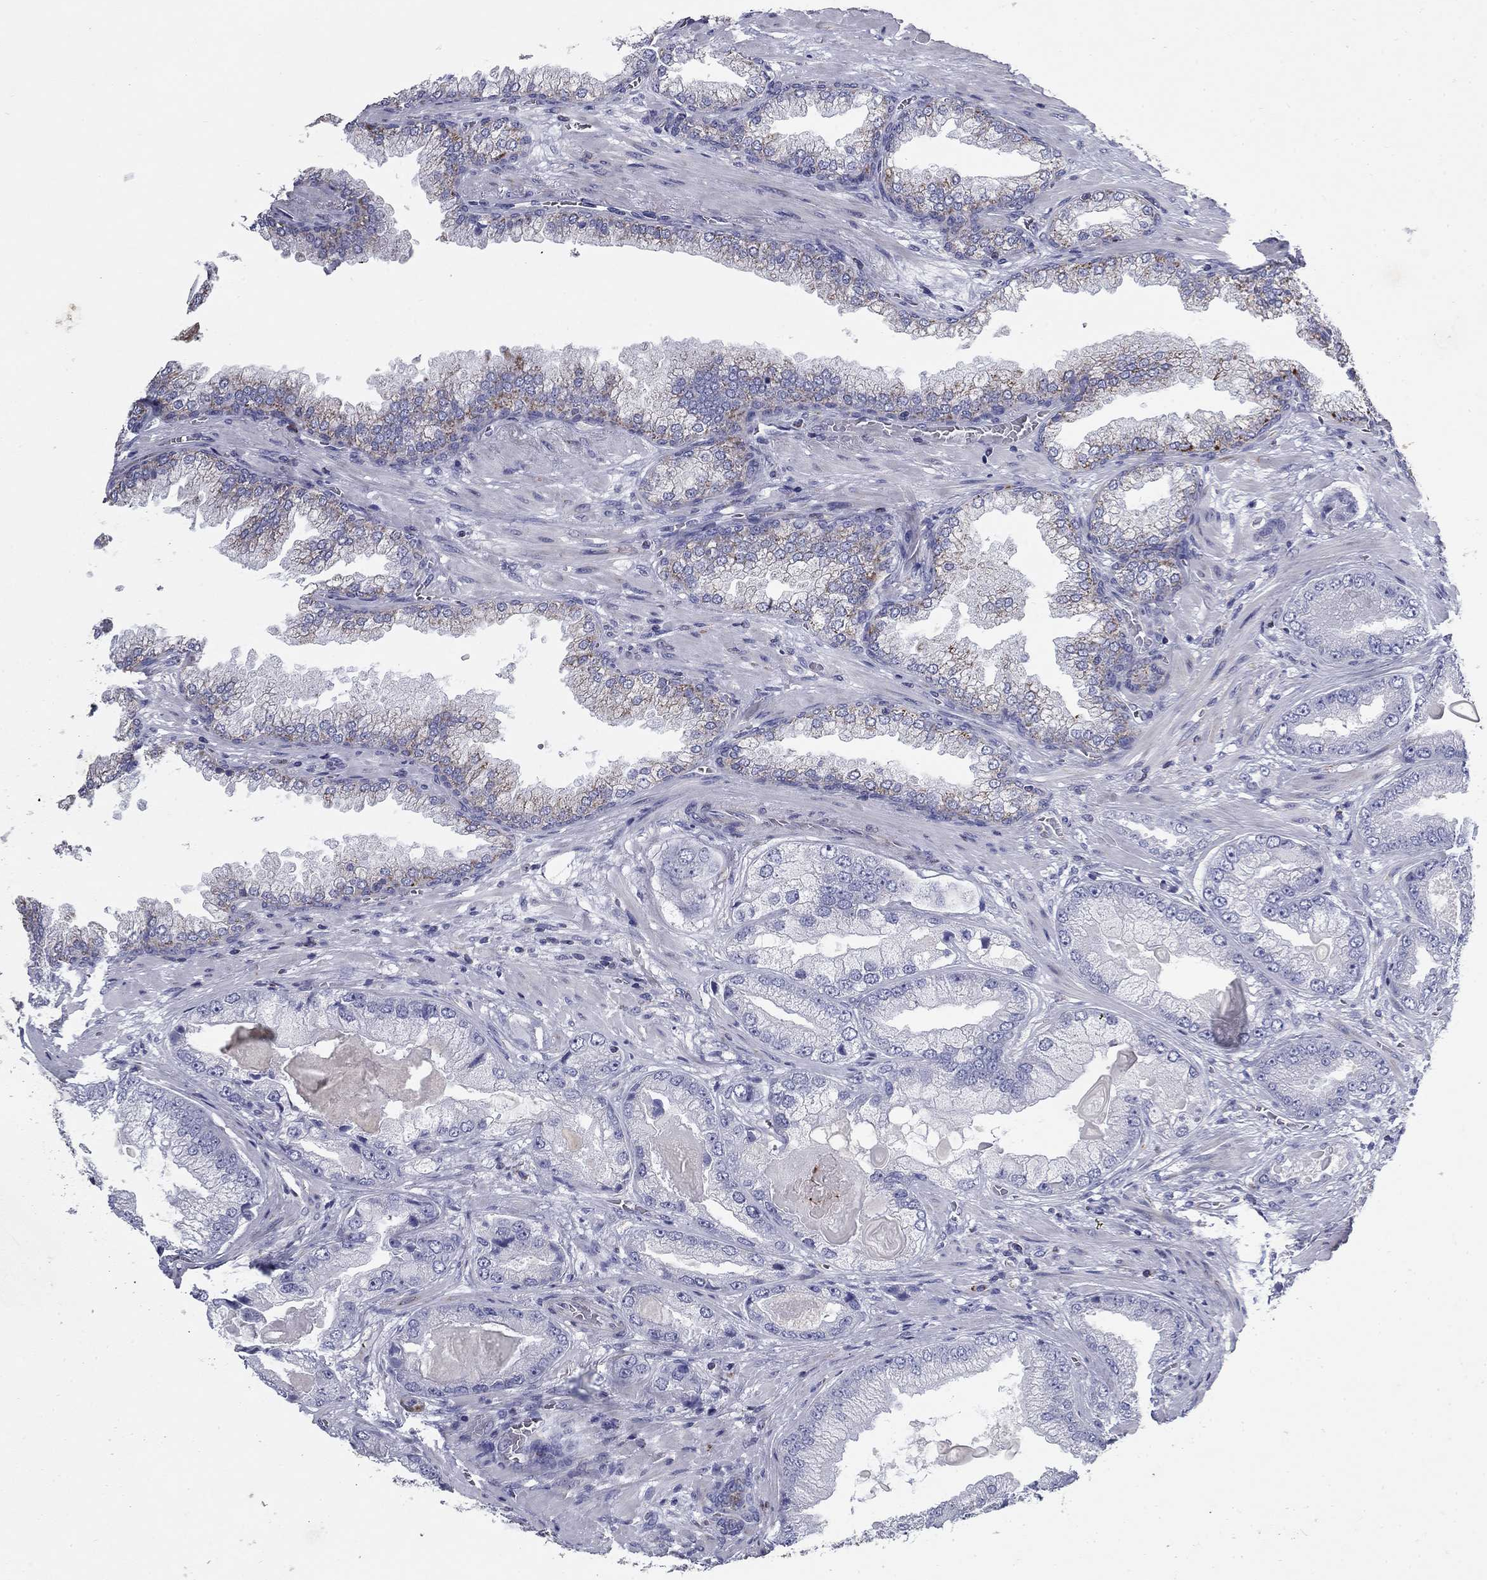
{"staining": {"intensity": "weak", "quantity": "<25%", "location": "cytoplasmic/membranous"}, "tissue": "prostate cancer", "cell_type": "Tumor cells", "image_type": "cancer", "snomed": [{"axis": "morphology", "description": "Adenocarcinoma, Low grade"}, {"axis": "topography", "description": "Prostate"}], "caption": "The photomicrograph displays no significant staining in tumor cells of prostate adenocarcinoma (low-grade). (Immunohistochemistry (ihc), brightfield microscopy, high magnification).", "gene": "NDUFA4L2", "patient": {"sex": "male", "age": 57}}